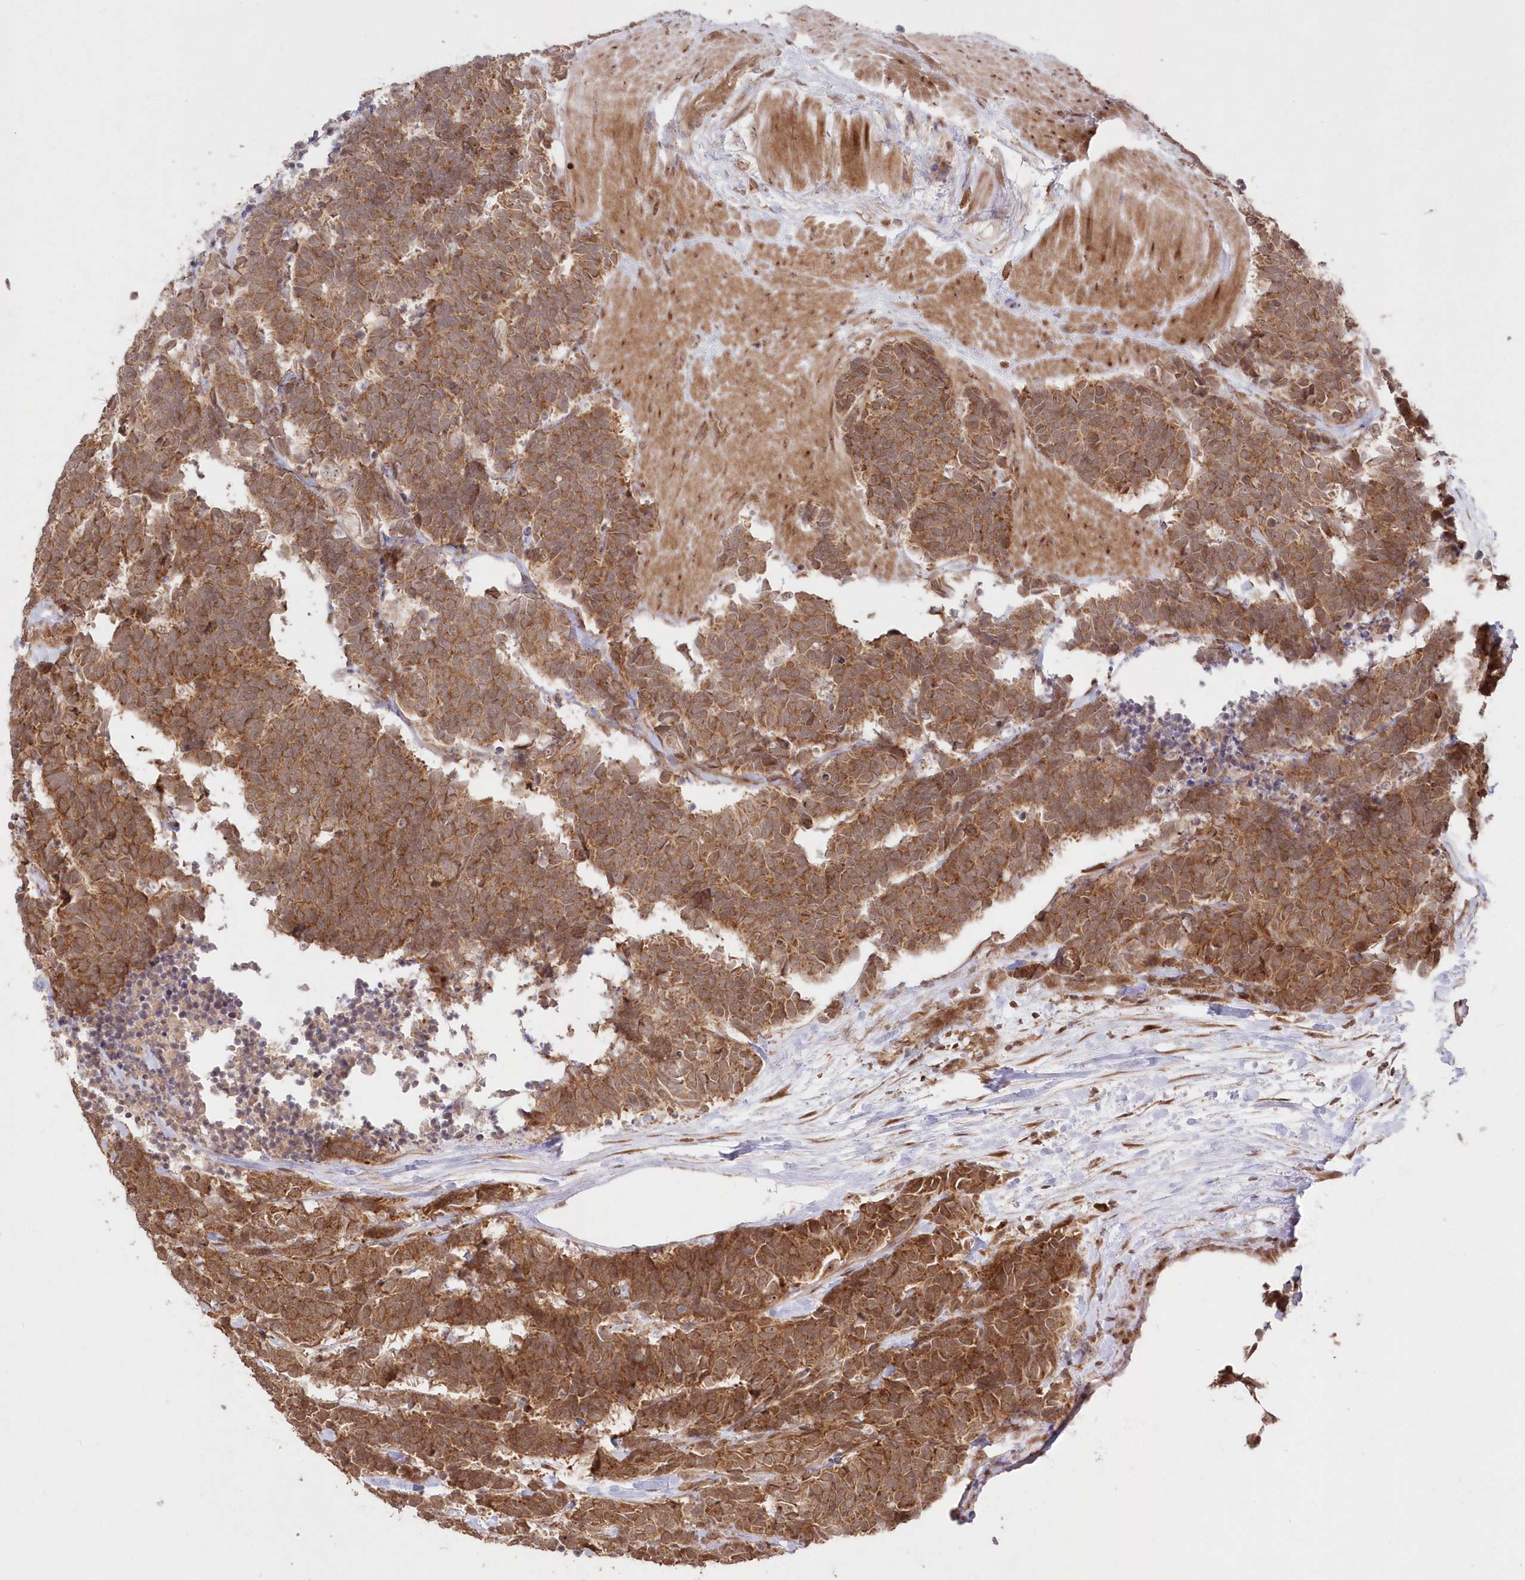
{"staining": {"intensity": "moderate", "quantity": ">75%", "location": "cytoplasmic/membranous"}, "tissue": "carcinoid", "cell_type": "Tumor cells", "image_type": "cancer", "snomed": [{"axis": "morphology", "description": "Carcinoma, NOS"}, {"axis": "morphology", "description": "Carcinoid, malignant, NOS"}, {"axis": "topography", "description": "Urinary bladder"}], "caption": "This photomicrograph demonstrates carcinoma stained with immunohistochemistry to label a protein in brown. The cytoplasmic/membranous of tumor cells show moderate positivity for the protein. Nuclei are counter-stained blue.", "gene": "SERINC1", "patient": {"sex": "male", "age": 57}}